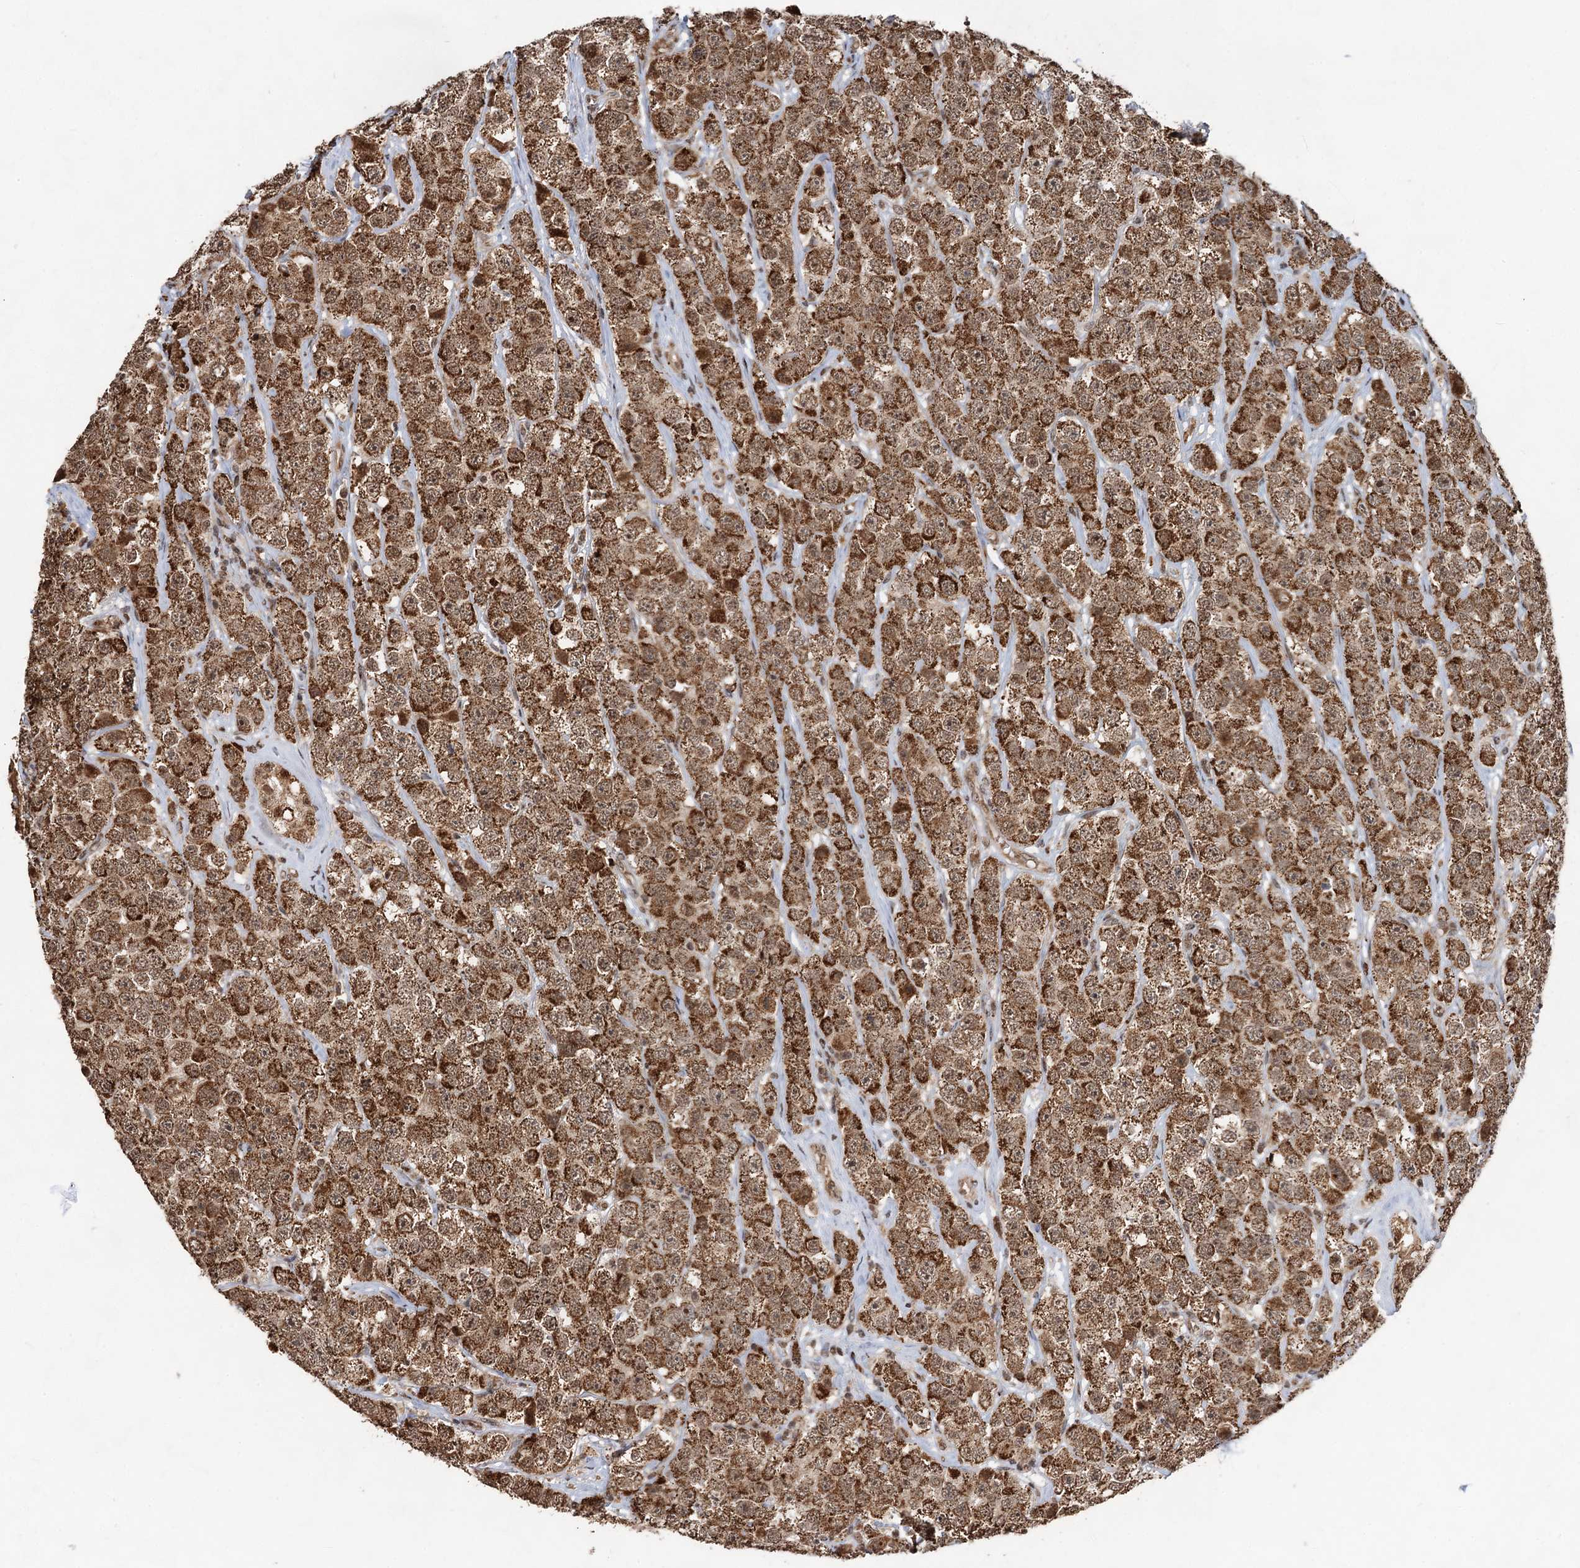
{"staining": {"intensity": "moderate", "quantity": ">75%", "location": "cytoplasmic/membranous,nuclear"}, "tissue": "testis cancer", "cell_type": "Tumor cells", "image_type": "cancer", "snomed": [{"axis": "morphology", "description": "Seminoma, NOS"}, {"axis": "topography", "description": "Testis"}], "caption": "Immunohistochemical staining of testis cancer displays medium levels of moderate cytoplasmic/membranous and nuclear protein expression in approximately >75% of tumor cells. (Stains: DAB in brown, nuclei in blue, Microscopy: brightfield microscopy at high magnification).", "gene": "REP15", "patient": {"sex": "male", "age": 28}}